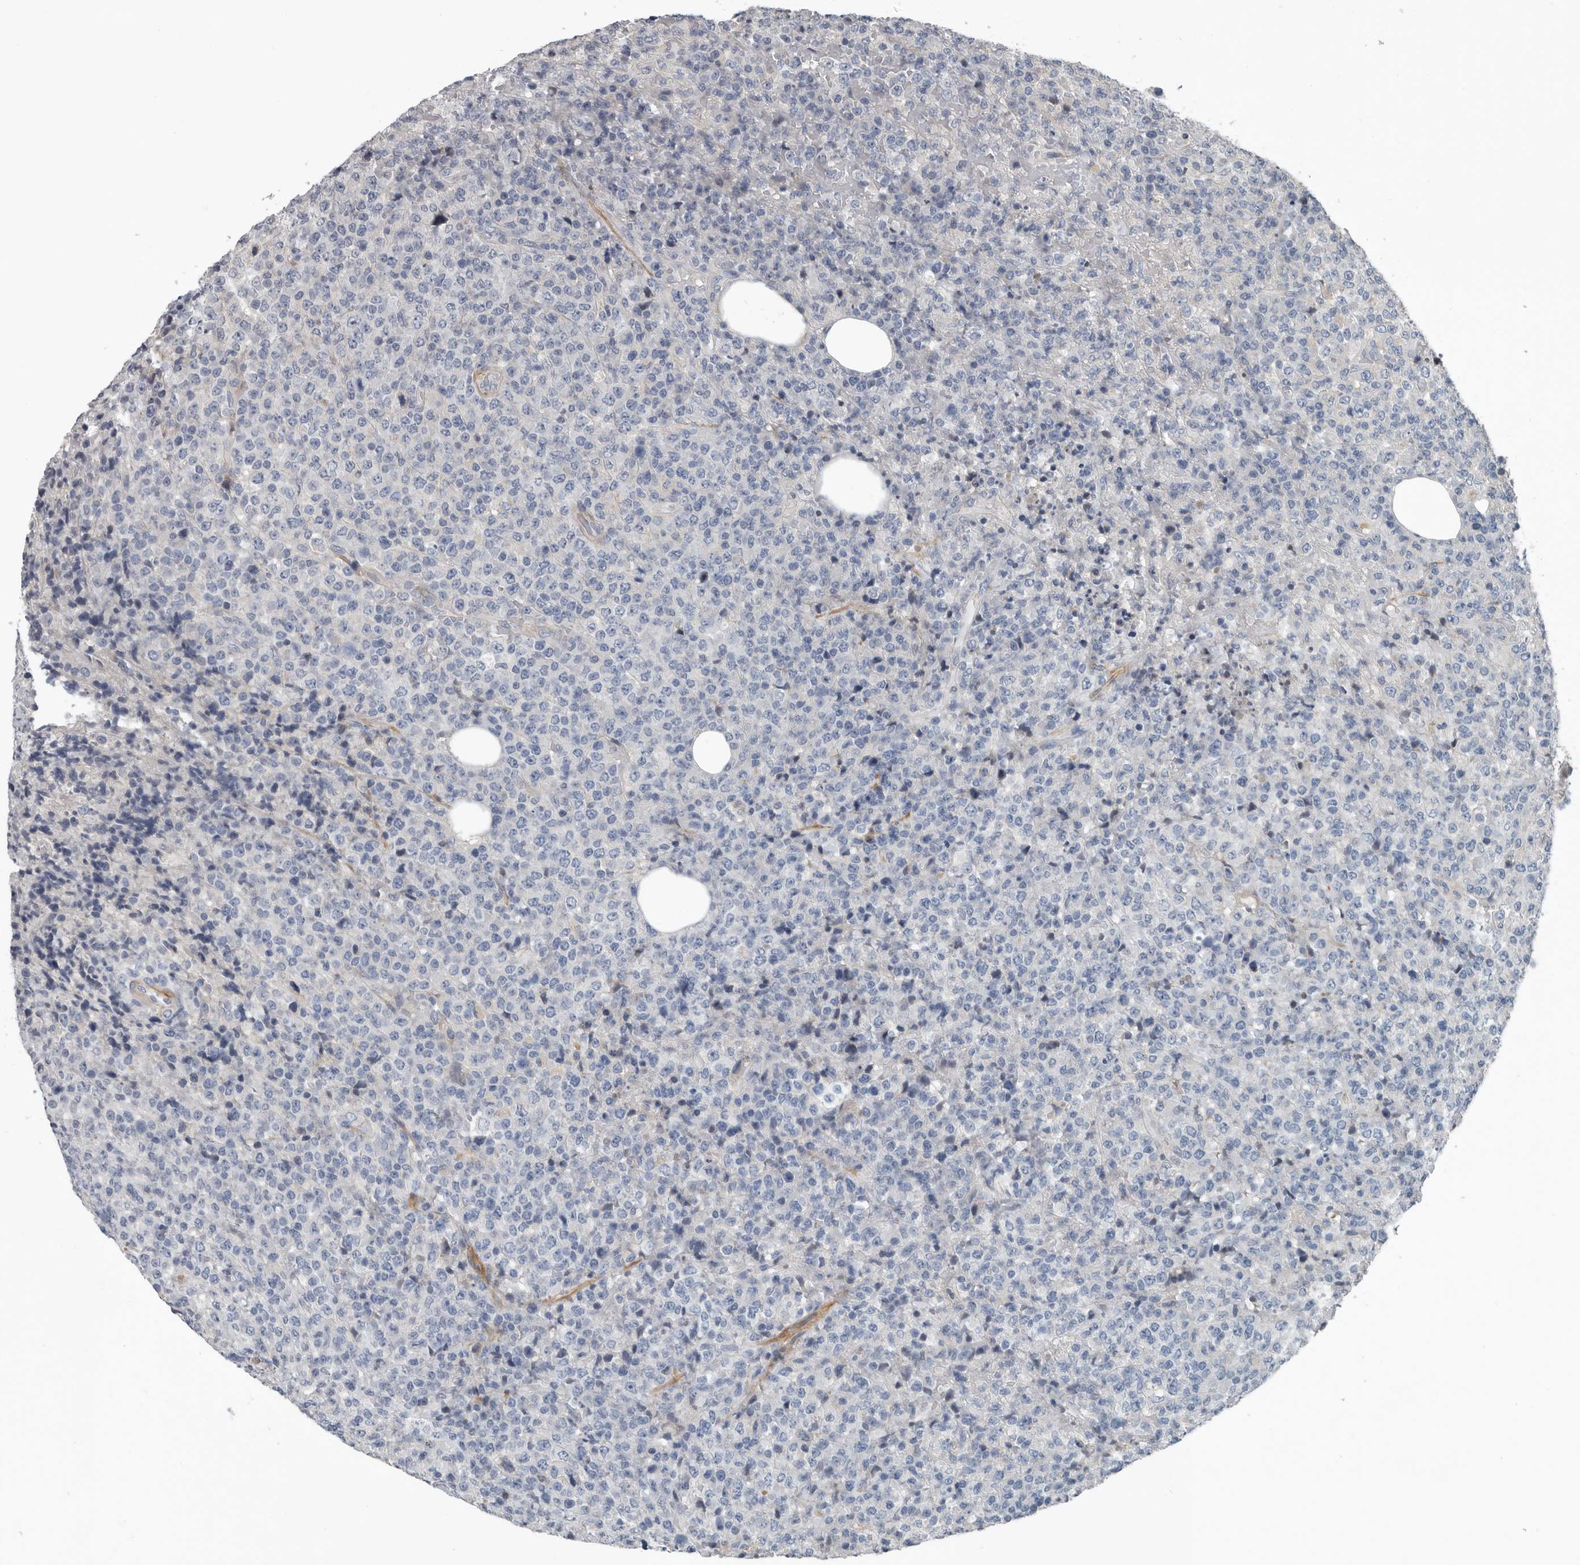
{"staining": {"intensity": "negative", "quantity": "none", "location": "none"}, "tissue": "lymphoma", "cell_type": "Tumor cells", "image_type": "cancer", "snomed": [{"axis": "morphology", "description": "Malignant lymphoma, non-Hodgkin's type, High grade"}, {"axis": "topography", "description": "Lymph node"}], "caption": "Immunohistochemistry photomicrograph of human lymphoma stained for a protein (brown), which shows no positivity in tumor cells. The staining was performed using DAB (3,3'-diaminobenzidine) to visualize the protein expression in brown, while the nuclei were stained in blue with hematoxylin (Magnification: 20x).", "gene": "DPY19L4", "patient": {"sex": "male", "age": 13}}